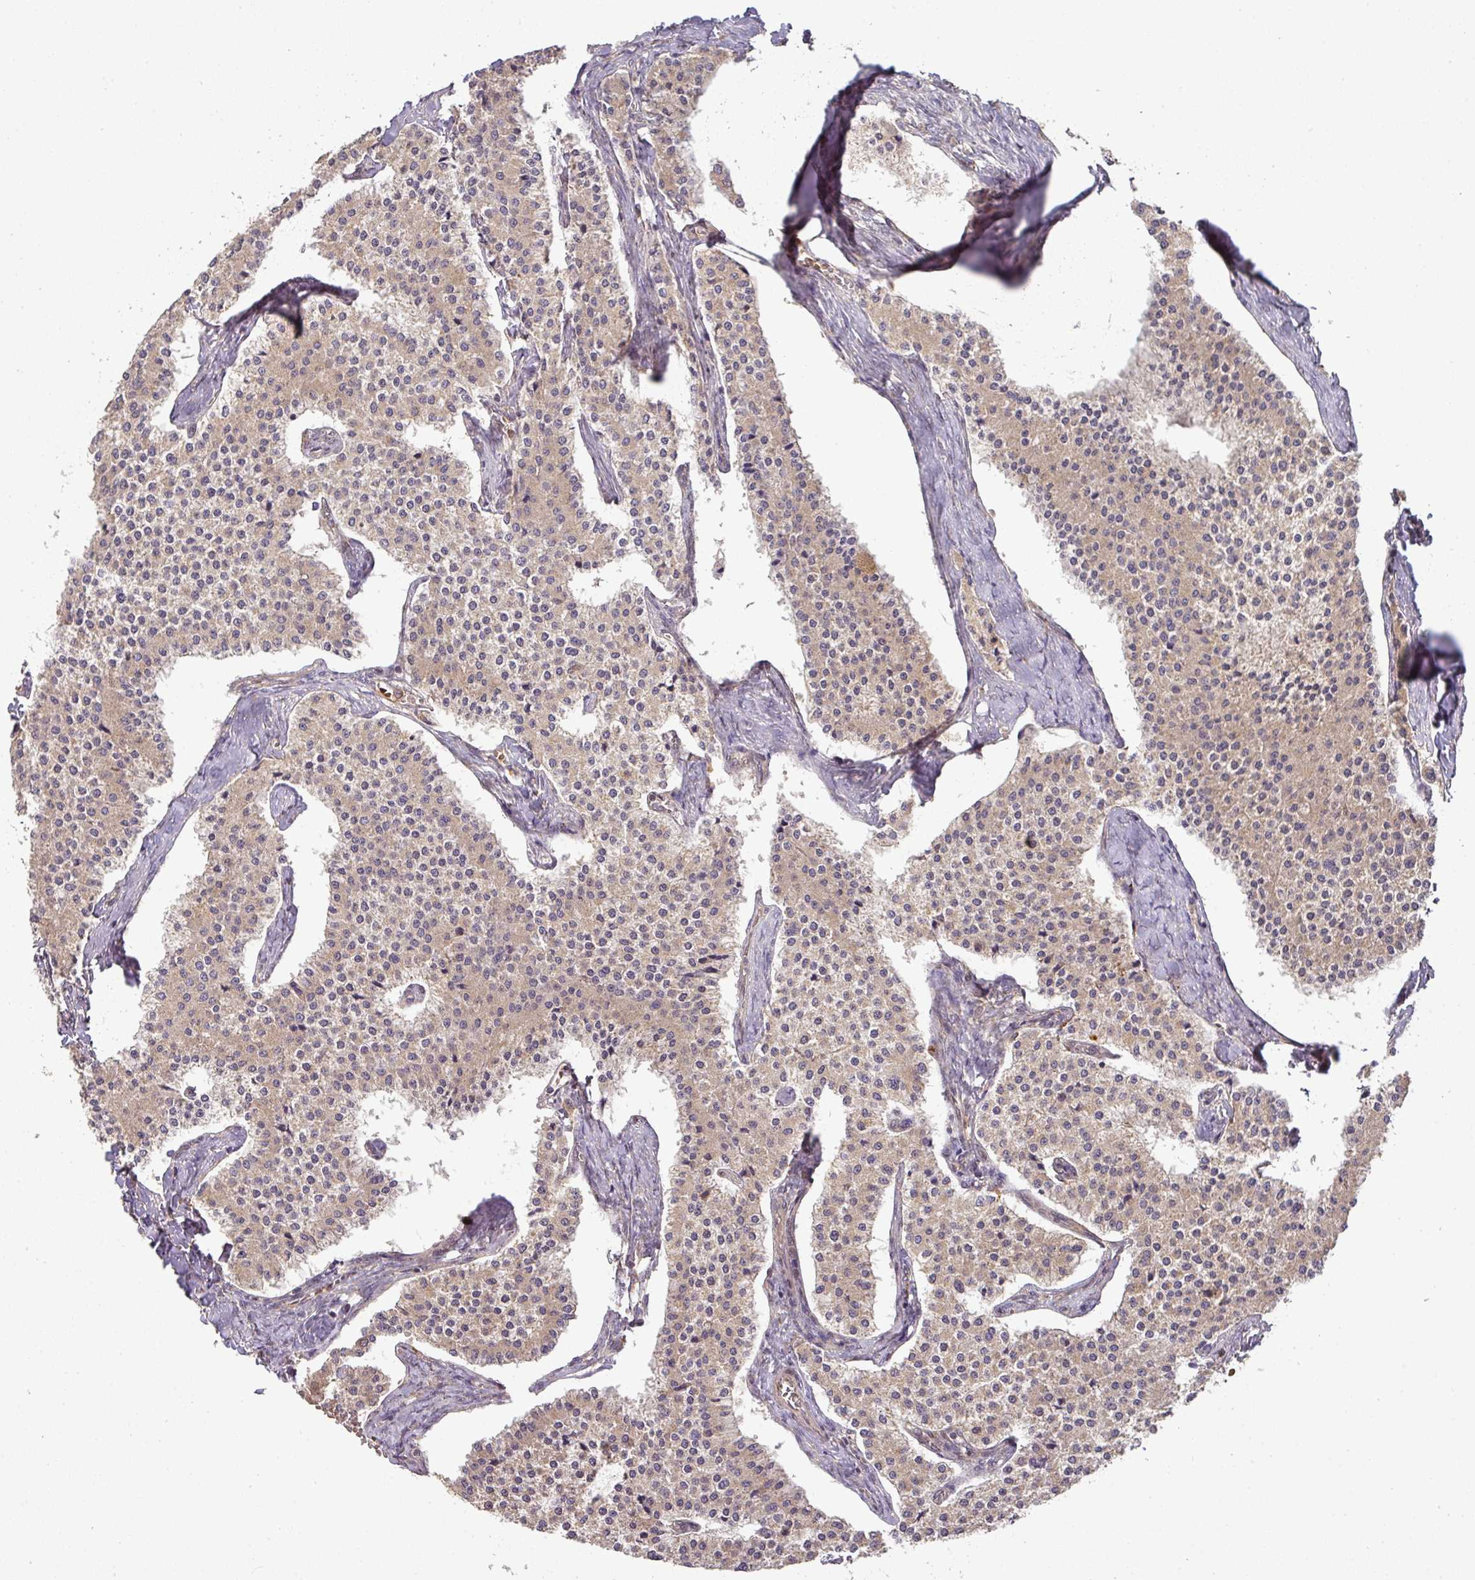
{"staining": {"intensity": "moderate", "quantity": ">75%", "location": "cytoplasmic/membranous"}, "tissue": "carcinoid", "cell_type": "Tumor cells", "image_type": "cancer", "snomed": [{"axis": "morphology", "description": "Carcinoid, malignant, NOS"}, {"axis": "topography", "description": "Colon"}], "caption": "This is an image of immunohistochemistry staining of carcinoid, which shows moderate positivity in the cytoplasmic/membranous of tumor cells.", "gene": "MALSU1", "patient": {"sex": "female", "age": 52}}